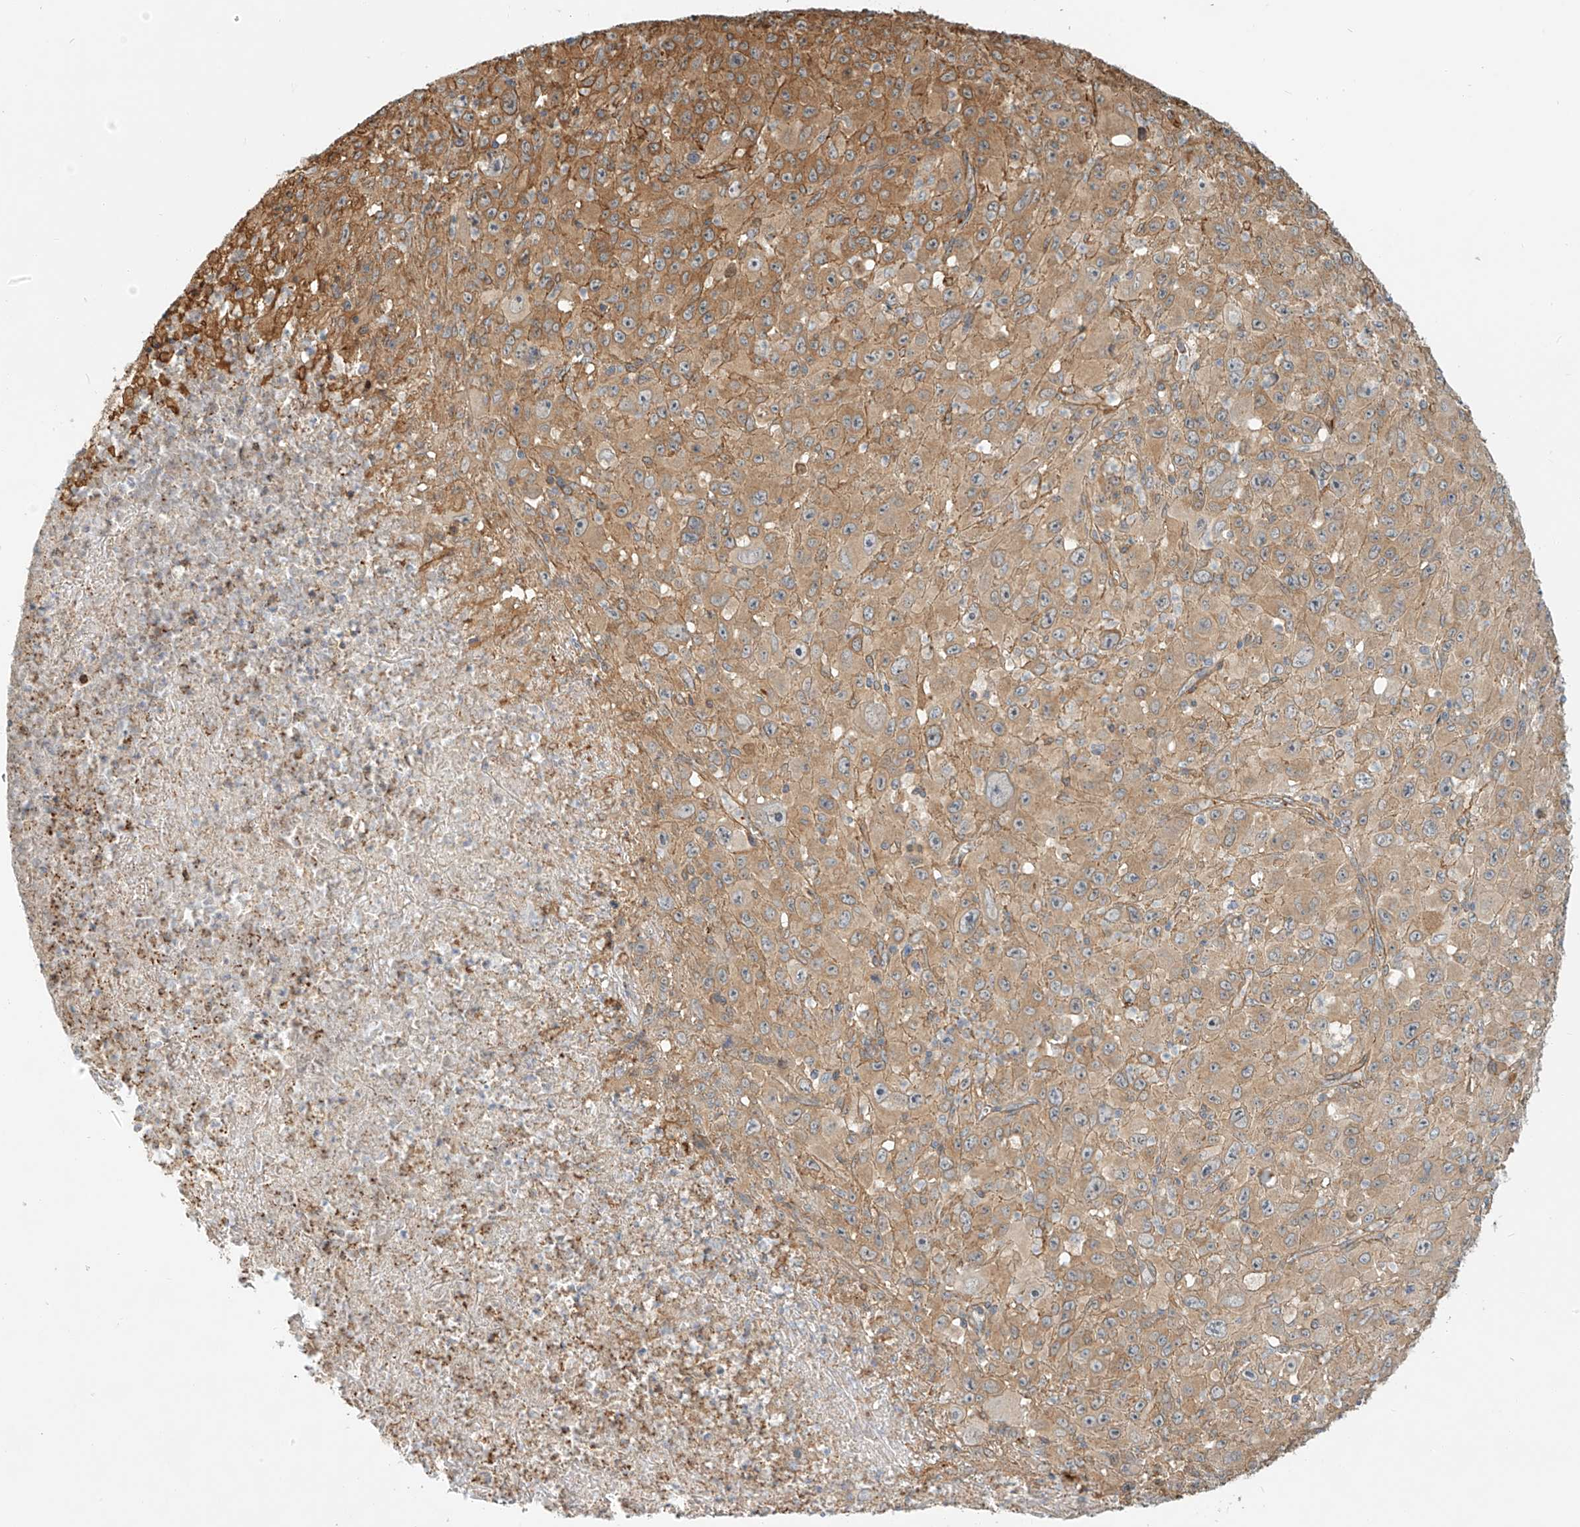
{"staining": {"intensity": "moderate", "quantity": "25%-75%", "location": "cytoplasmic/membranous"}, "tissue": "melanoma", "cell_type": "Tumor cells", "image_type": "cancer", "snomed": [{"axis": "morphology", "description": "Malignant melanoma, Metastatic site"}, {"axis": "topography", "description": "Skin"}], "caption": "Immunohistochemistry micrograph of neoplastic tissue: melanoma stained using IHC exhibits medium levels of moderate protein expression localized specifically in the cytoplasmic/membranous of tumor cells, appearing as a cytoplasmic/membranous brown color.", "gene": "CSMD3", "patient": {"sex": "female", "age": 56}}